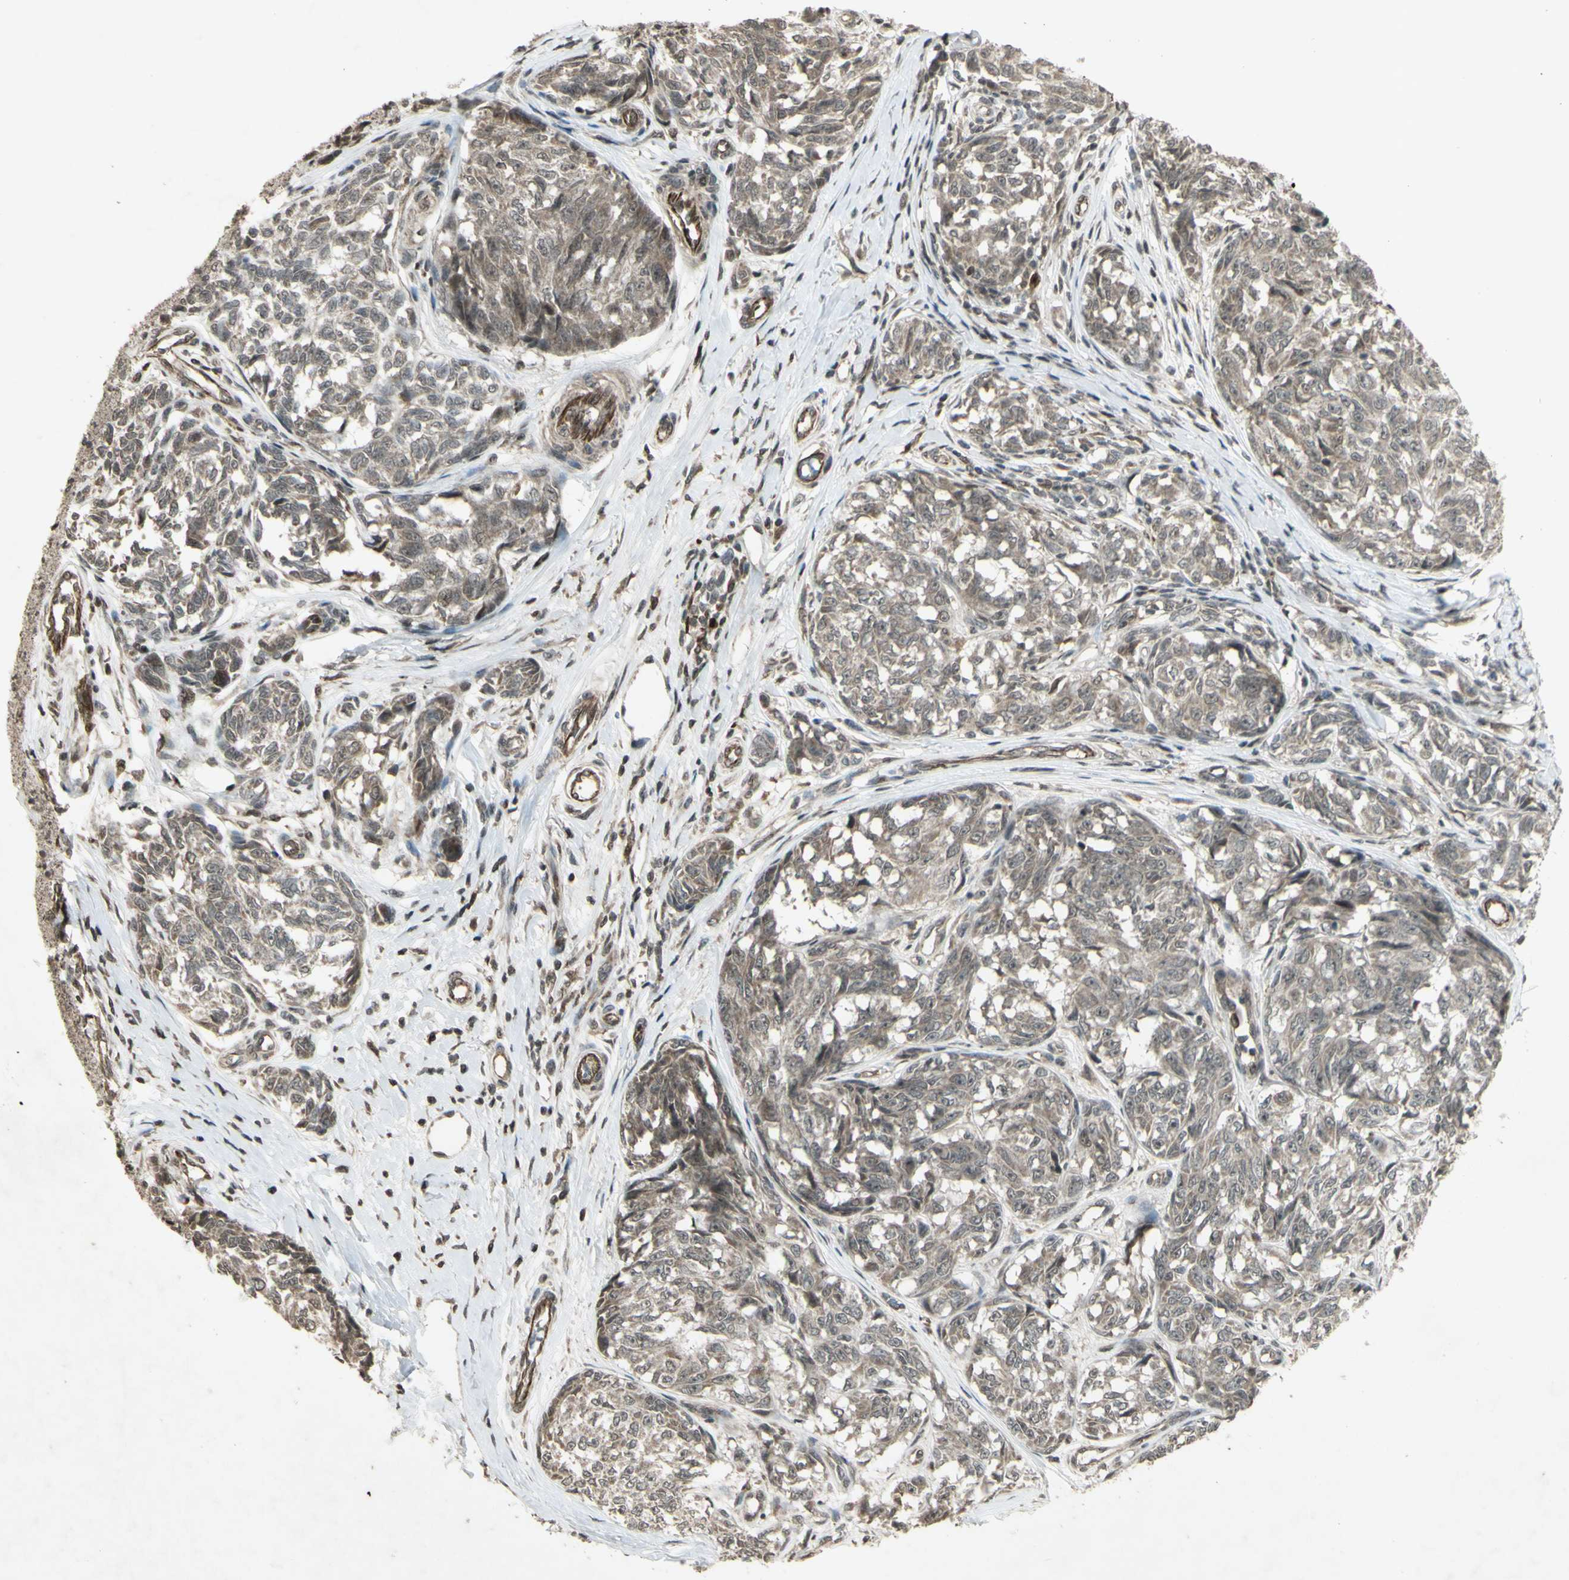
{"staining": {"intensity": "weak", "quantity": "25%-75%", "location": "cytoplasmic/membranous"}, "tissue": "melanoma", "cell_type": "Tumor cells", "image_type": "cancer", "snomed": [{"axis": "morphology", "description": "Malignant melanoma, NOS"}, {"axis": "topography", "description": "Skin"}], "caption": "This is an image of immunohistochemistry (IHC) staining of malignant melanoma, which shows weak positivity in the cytoplasmic/membranous of tumor cells.", "gene": "BLNK", "patient": {"sex": "female", "age": 64}}